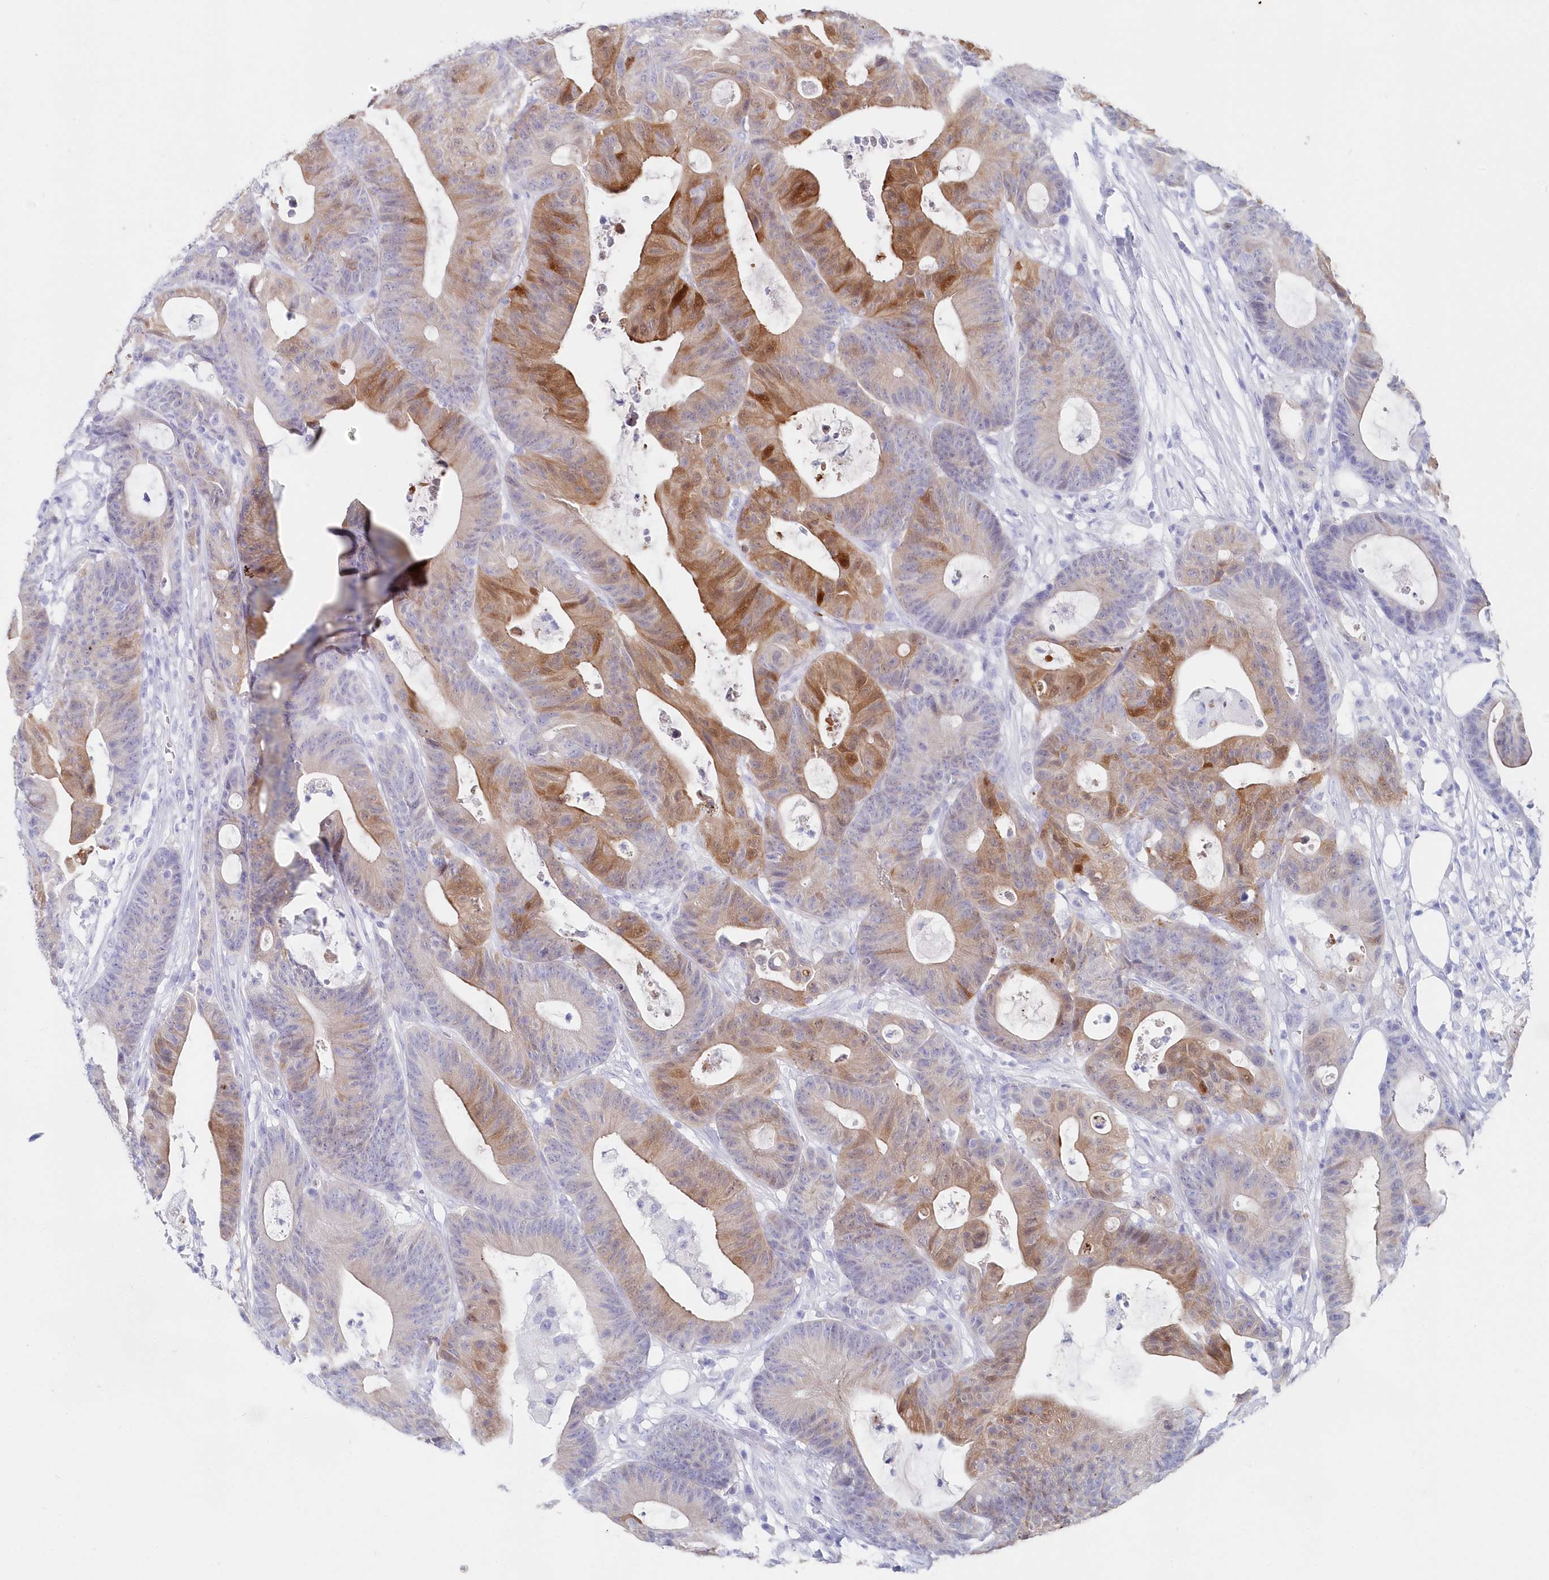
{"staining": {"intensity": "moderate", "quantity": "25%-75%", "location": "cytoplasmic/membranous"}, "tissue": "colorectal cancer", "cell_type": "Tumor cells", "image_type": "cancer", "snomed": [{"axis": "morphology", "description": "Adenocarcinoma, NOS"}, {"axis": "topography", "description": "Colon"}], "caption": "Protein analysis of adenocarcinoma (colorectal) tissue exhibits moderate cytoplasmic/membranous positivity in about 25%-75% of tumor cells.", "gene": "CSNK1G2", "patient": {"sex": "female", "age": 84}}